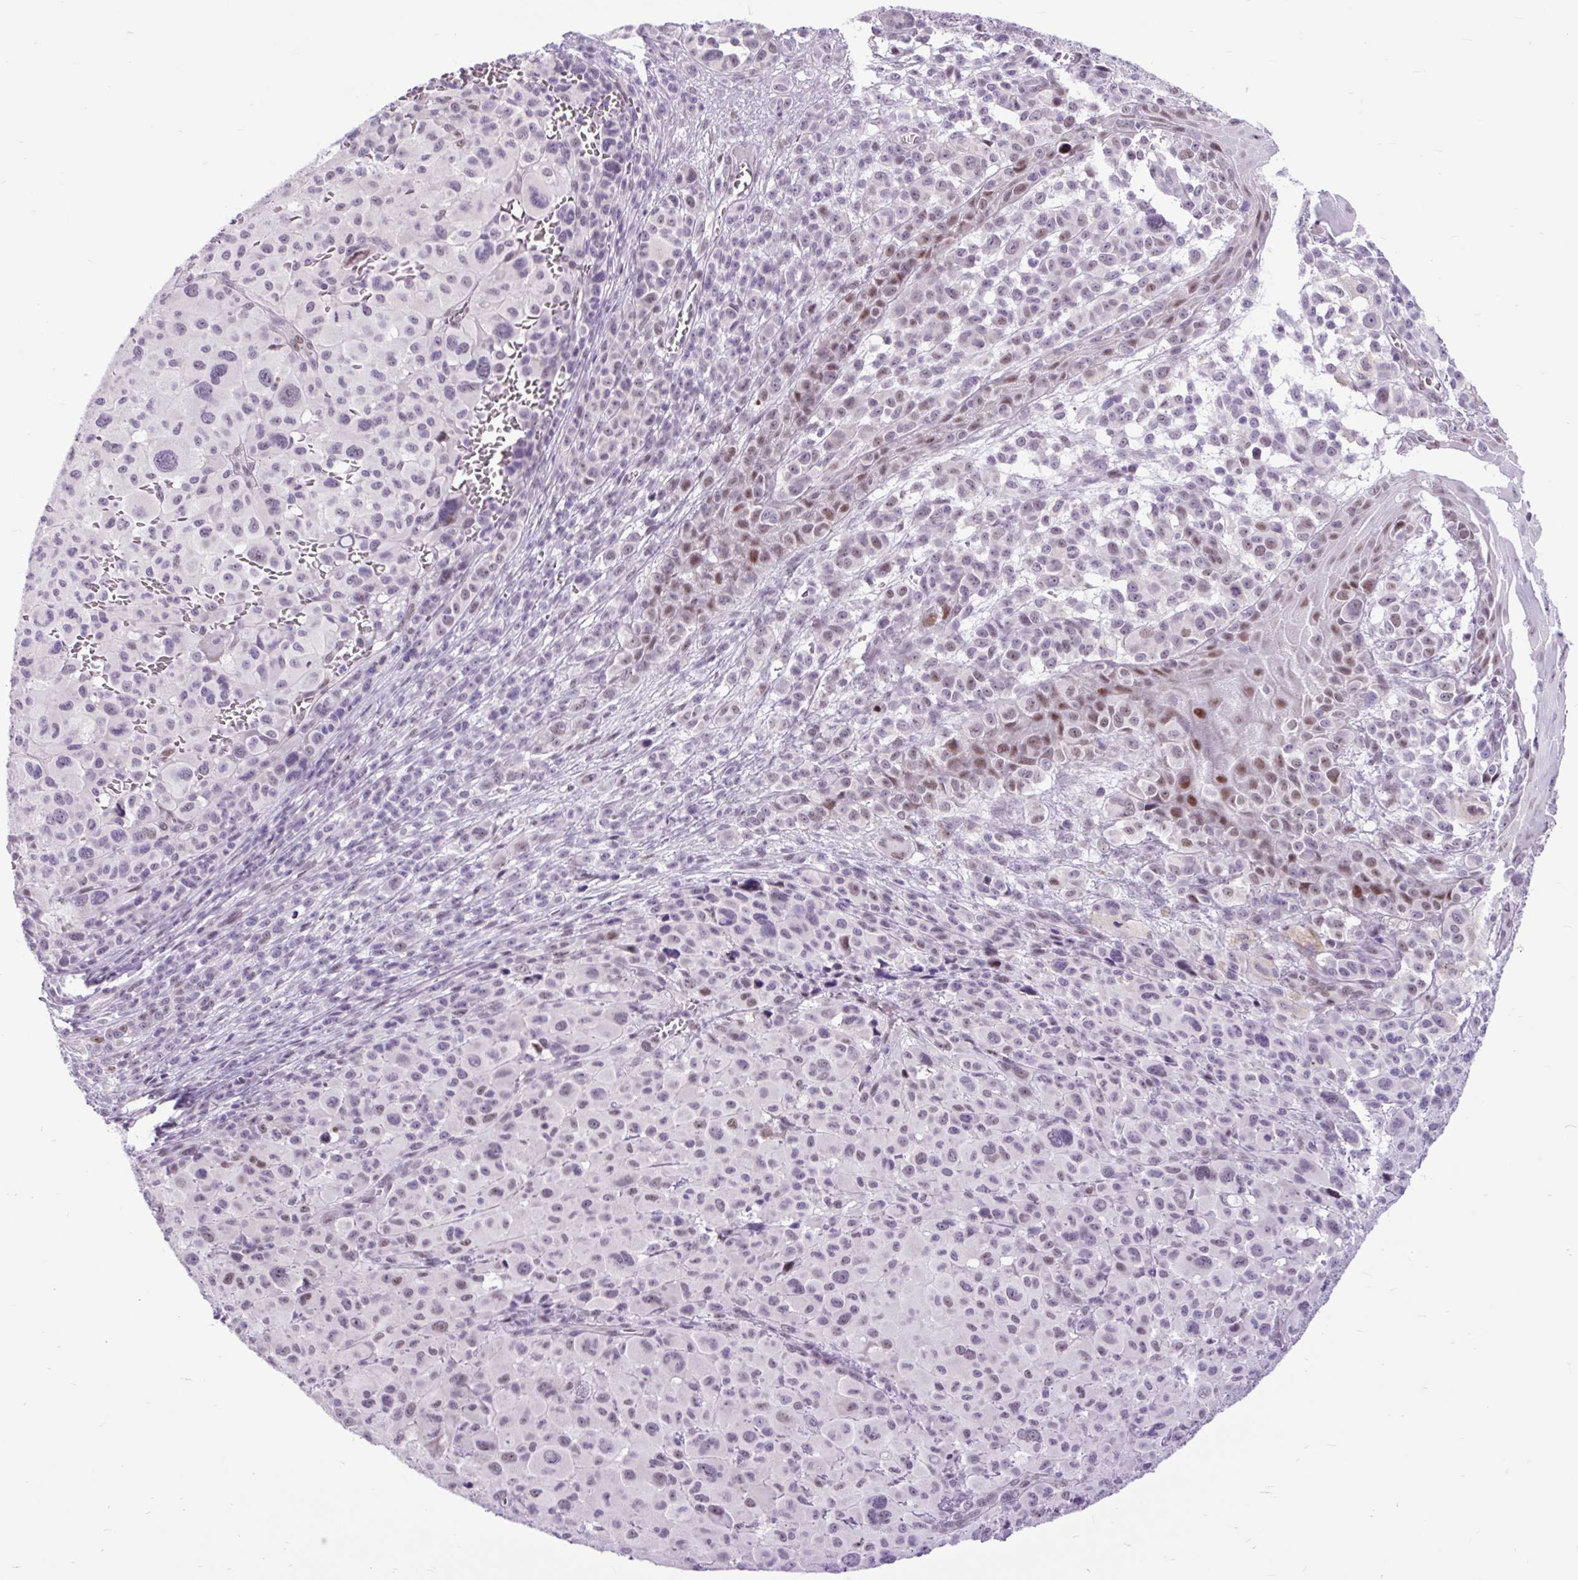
{"staining": {"intensity": "negative", "quantity": "none", "location": "none"}, "tissue": "melanoma", "cell_type": "Tumor cells", "image_type": "cancer", "snomed": [{"axis": "morphology", "description": "Malignant melanoma, NOS"}, {"axis": "topography", "description": "Skin"}], "caption": "Immunohistochemistry (IHC) histopathology image of human melanoma stained for a protein (brown), which exhibits no positivity in tumor cells.", "gene": "CLK2", "patient": {"sex": "female", "age": 74}}